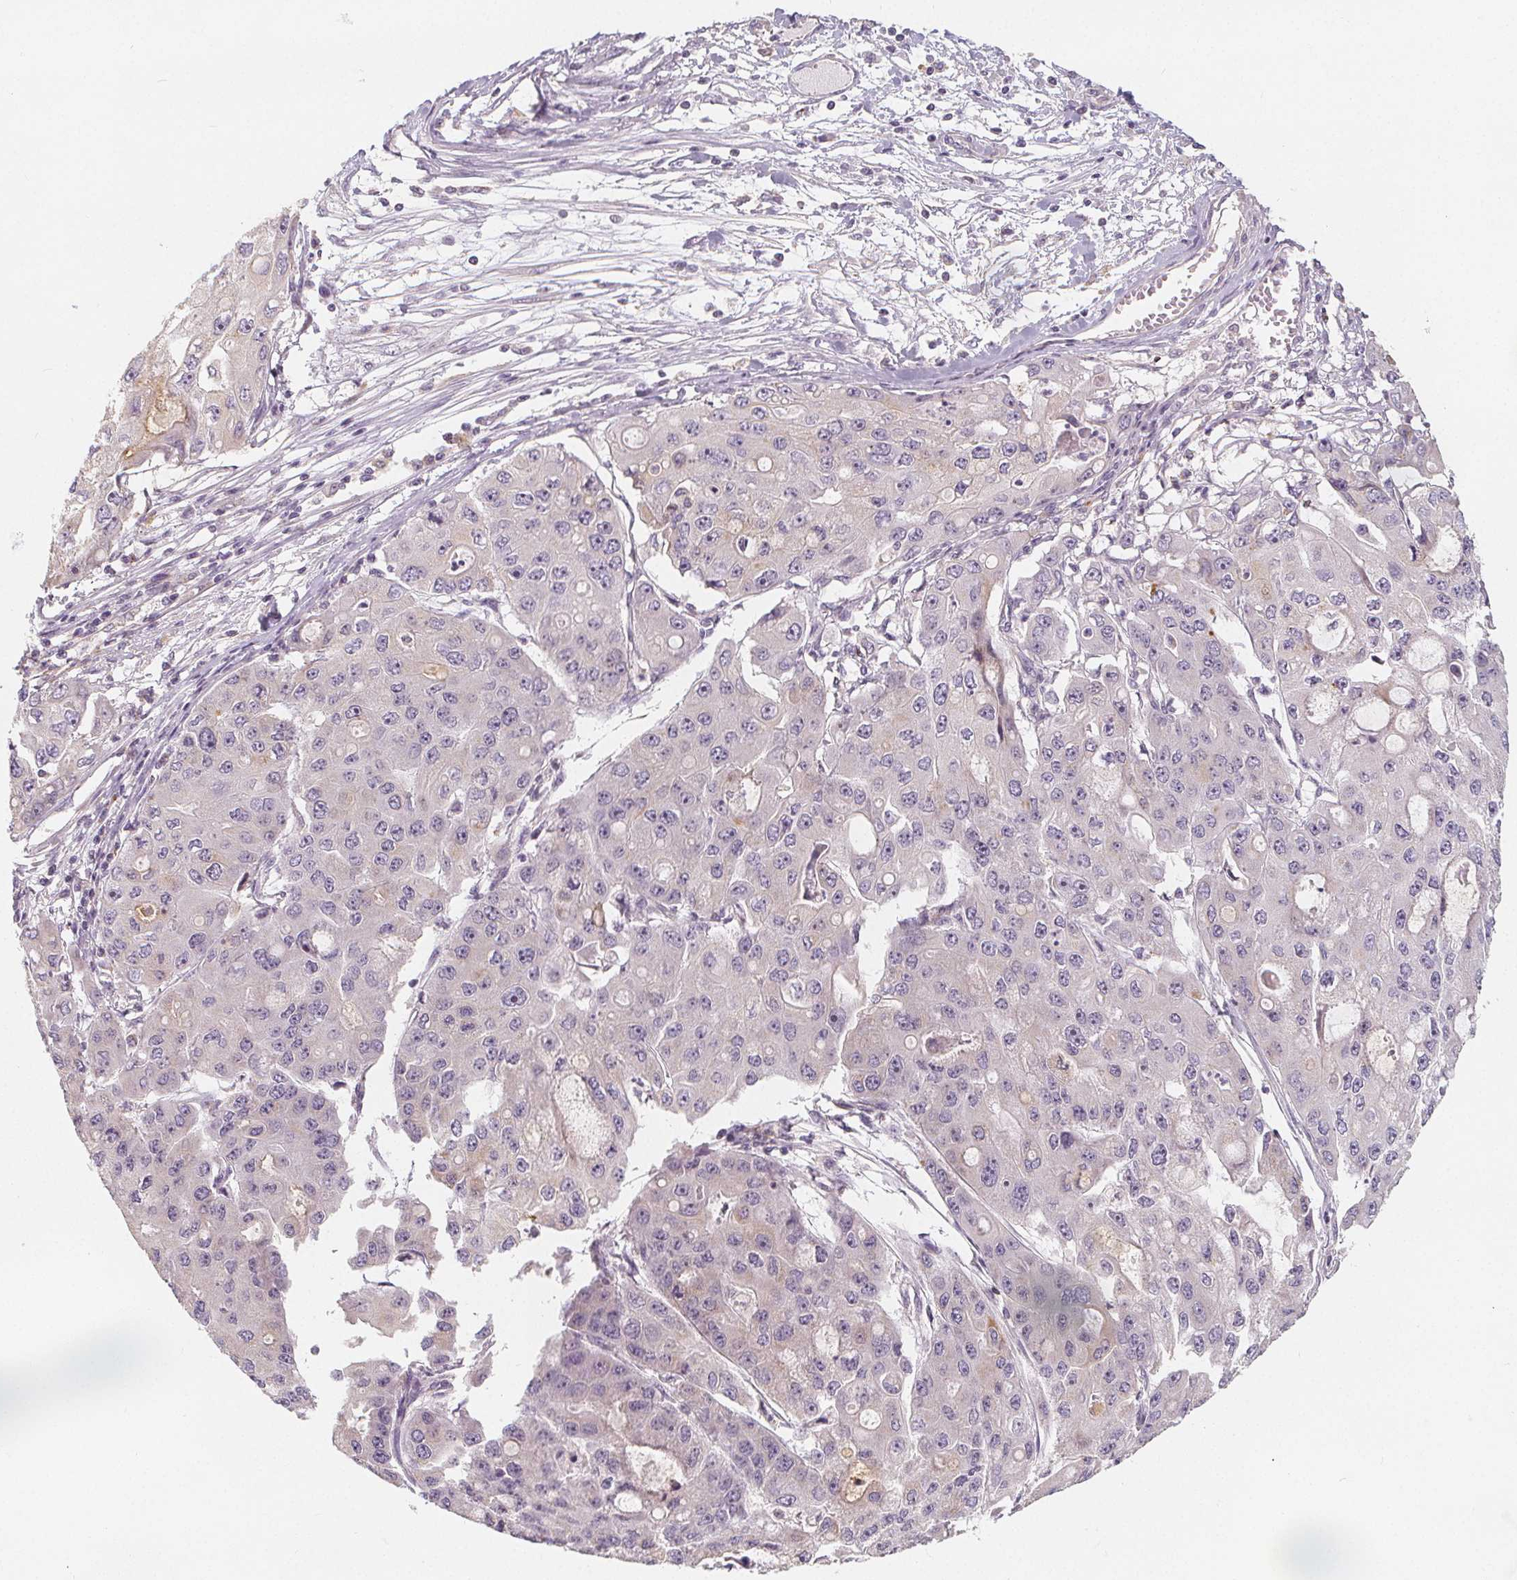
{"staining": {"intensity": "negative", "quantity": "none", "location": "none"}, "tissue": "ovarian cancer", "cell_type": "Tumor cells", "image_type": "cancer", "snomed": [{"axis": "morphology", "description": "Cystadenocarcinoma, serous, NOS"}, {"axis": "topography", "description": "Ovary"}], "caption": "High magnification brightfield microscopy of serous cystadenocarcinoma (ovarian) stained with DAB (brown) and counterstained with hematoxylin (blue): tumor cells show no significant positivity.", "gene": "DRC3", "patient": {"sex": "female", "age": 56}}